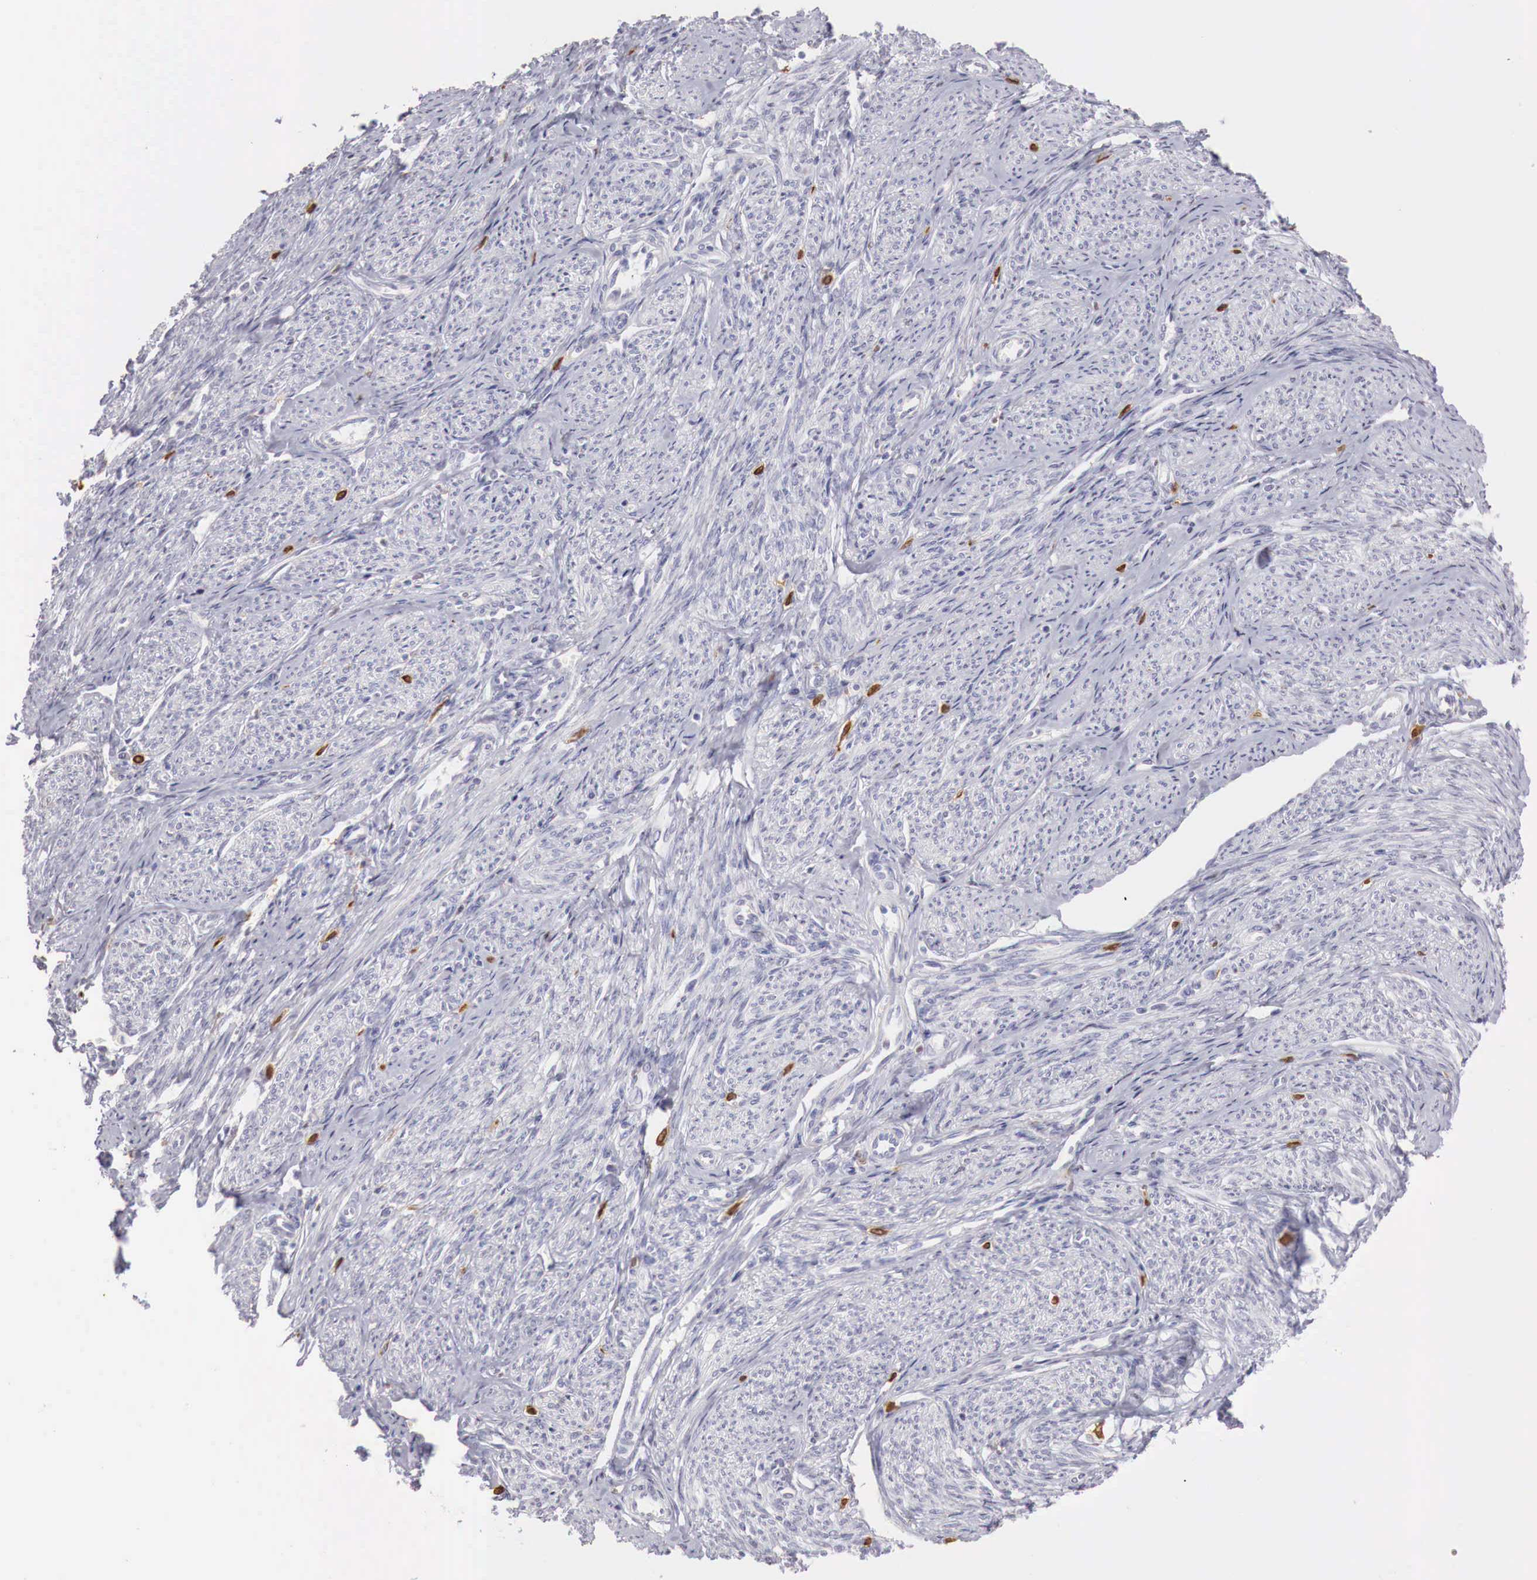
{"staining": {"intensity": "negative", "quantity": "none", "location": "none"}, "tissue": "endometrial cancer", "cell_type": "Tumor cells", "image_type": "cancer", "snomed": [{"axis": "morphology", "description": "Adenocarcinoma, NOS"}, {"axis": "topography", "description": "Endometrium"}], "caption": "Photomicrograph shows no significant protein expression in tumor cells of endometrial cancer.", "gene": "RENBP", "patient": {"sex": "female", "age": 75}}